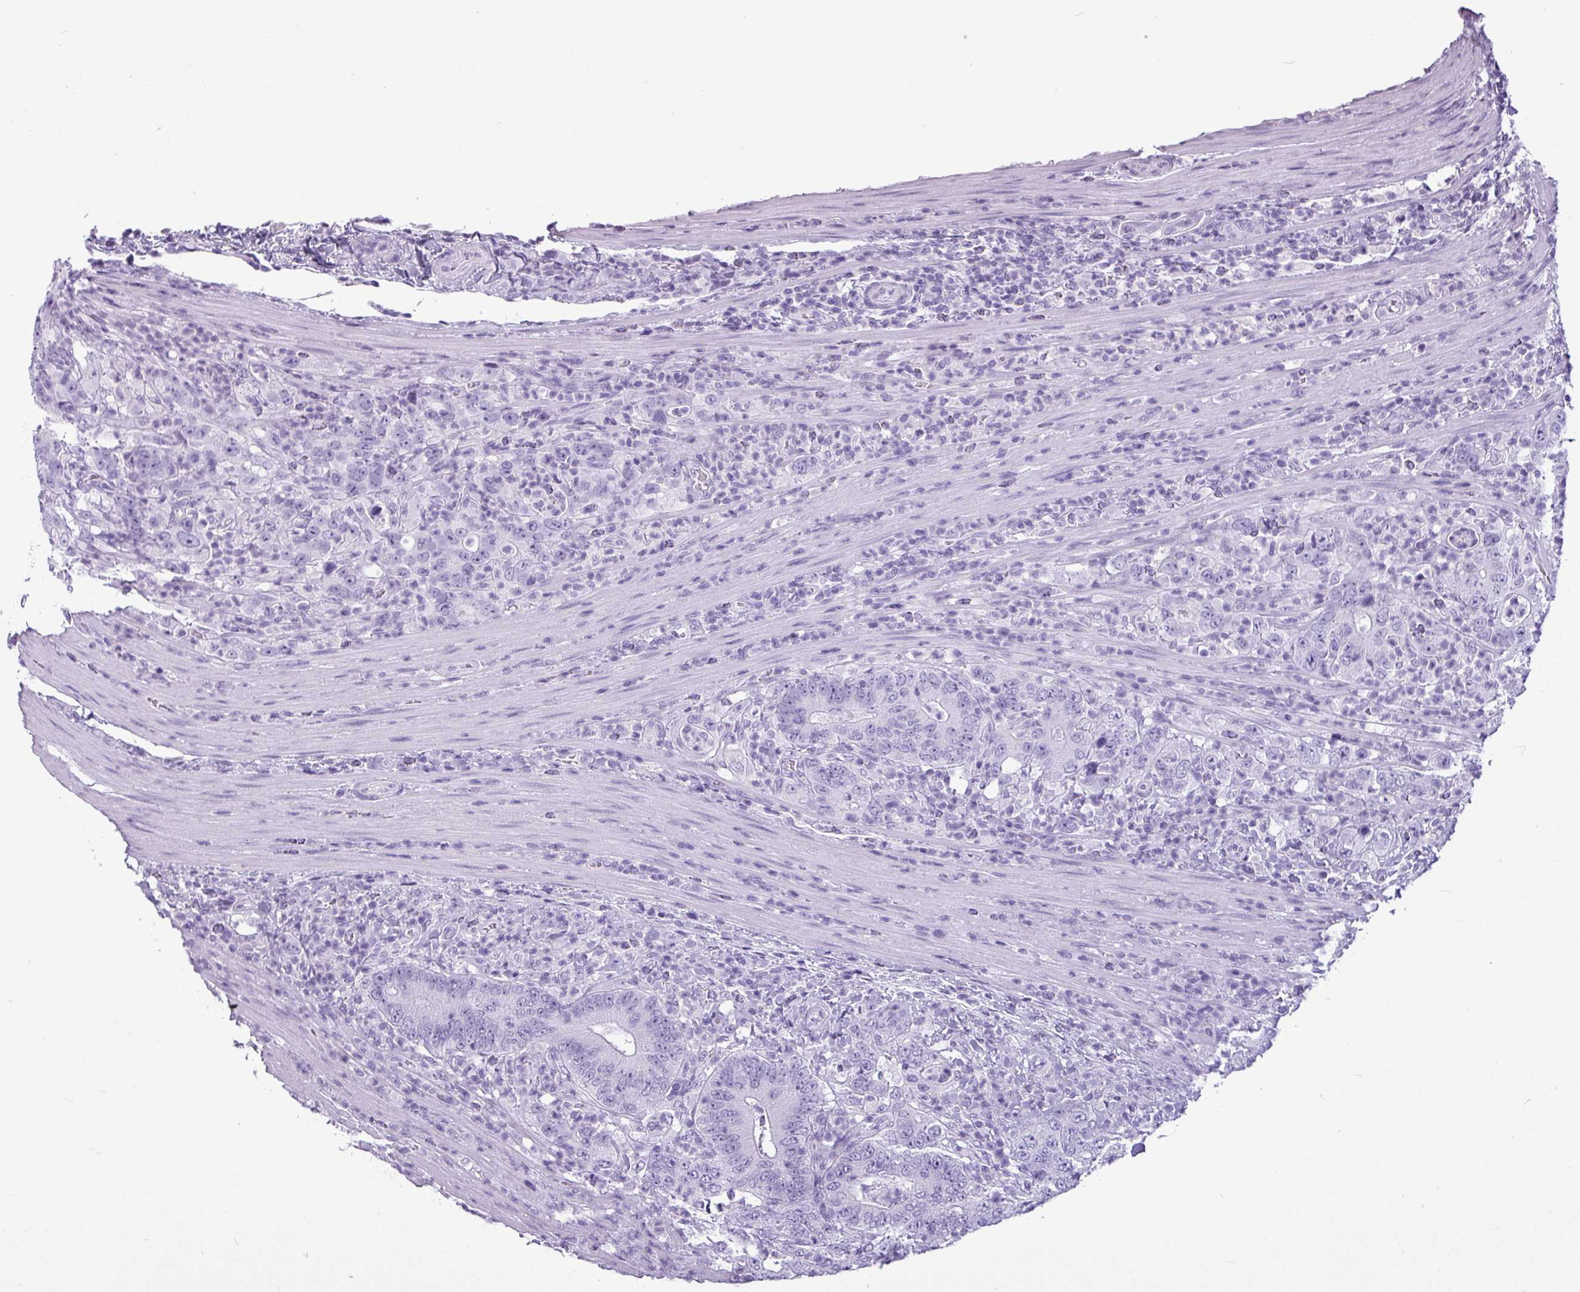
{"staining": {"intensity": "negative", "quantity": "none", "location": "none"}, "tissue": "colorectal cancer", "cell_type": "Tumor cells", "image_type": "cancer", "snomed": [{"axis": "morphology", "description": "Adenocarcinoma, NOS"}, {"axis": "topography", "description": "Colon"}], "caption": "Tumor cells are negative for protein expression in human colorectal adenocarcinoma.", "gene": "AMY1B", "patient": {"sex": "female", "age": 75}}